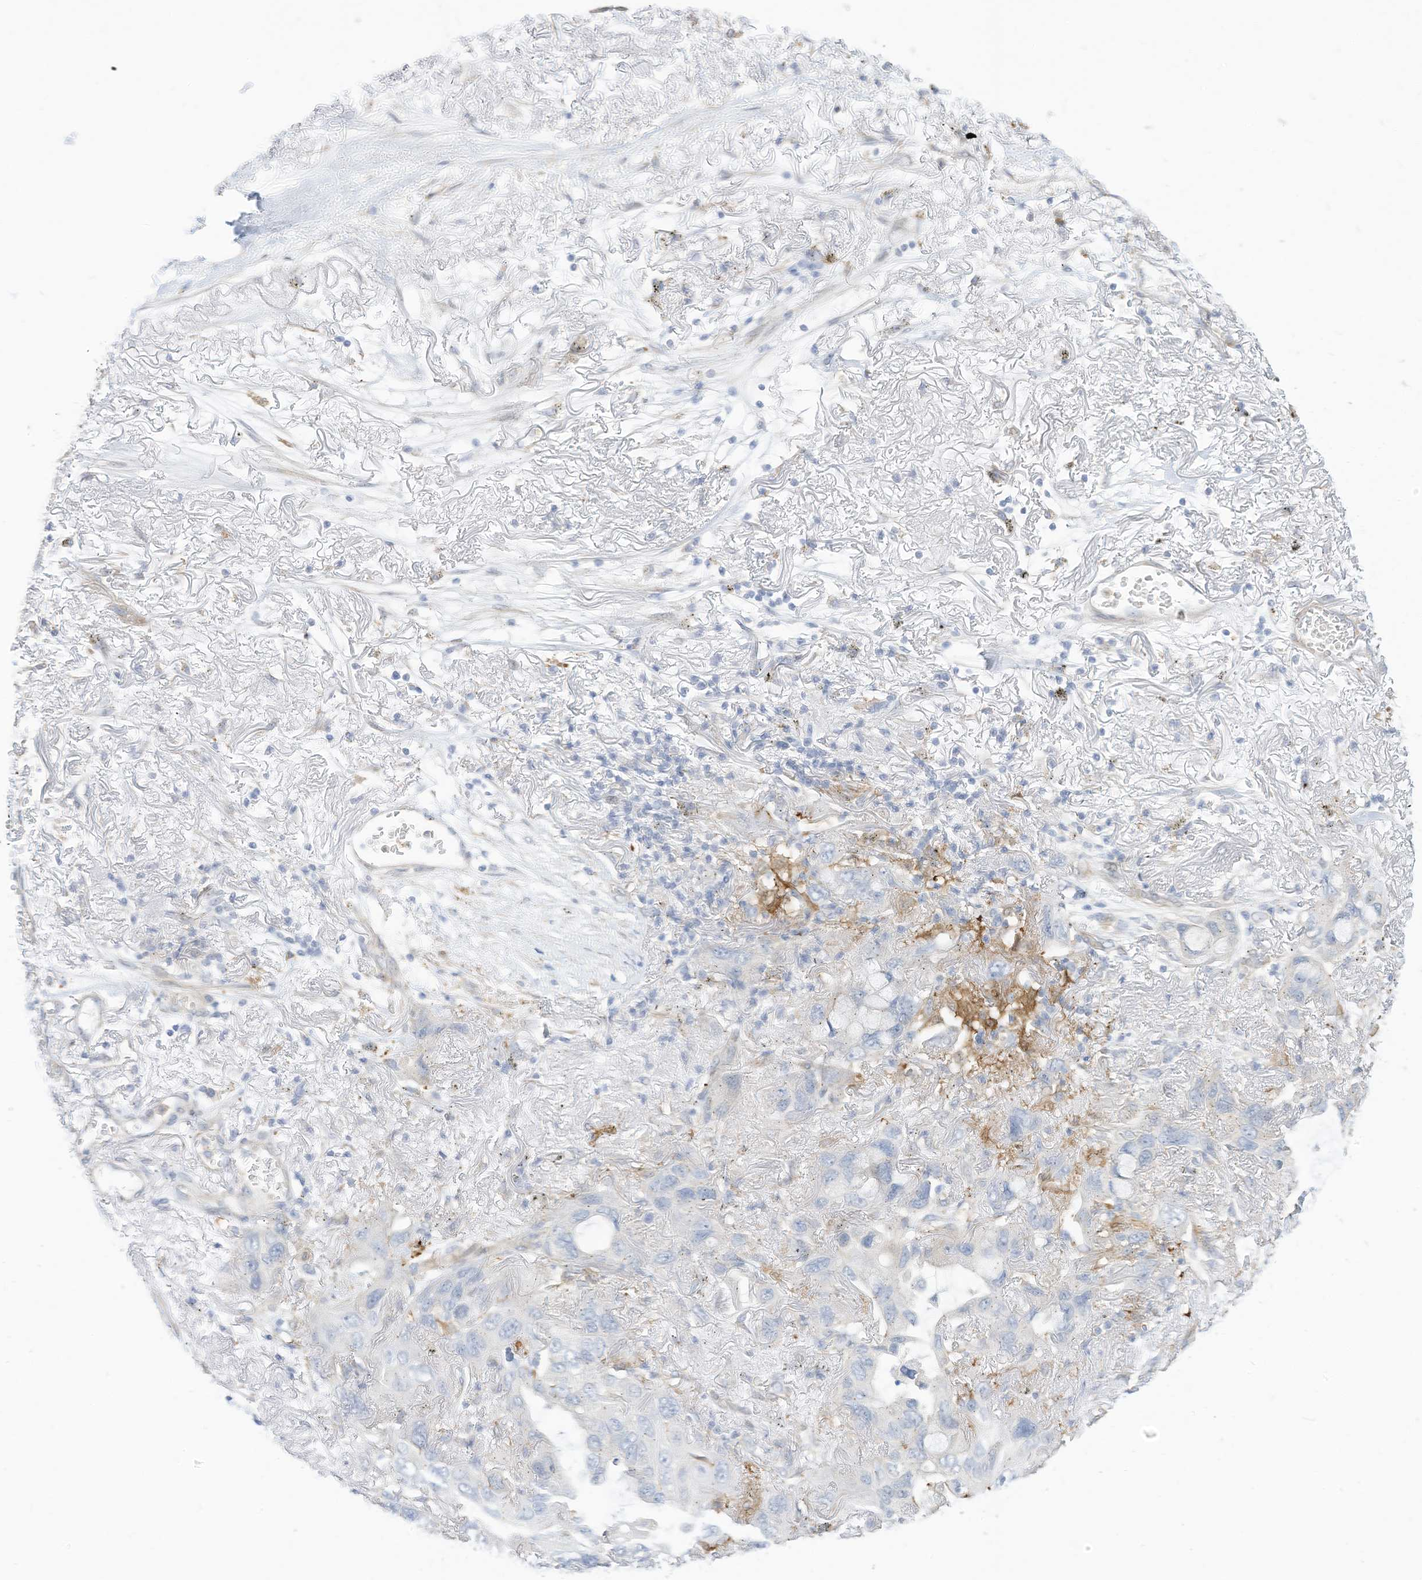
{"staining": {"intensity": "negative", "quantity": "none", "location": "none"}, "tissue": "lung cancer", "cell_type": "Tumor cells", "image_type": "cancer", "snomed": [{"axis": "morphology", "description": "Squamous cell carcinoma, NOS"}, {"axis": "topography", "description": "Lung"}], "caption": "Tumor cells show no significant staining in lung squamous cell carcinoma.", "gene": "ATP13A1", "patient": {"sex": "female", "age": 73}}